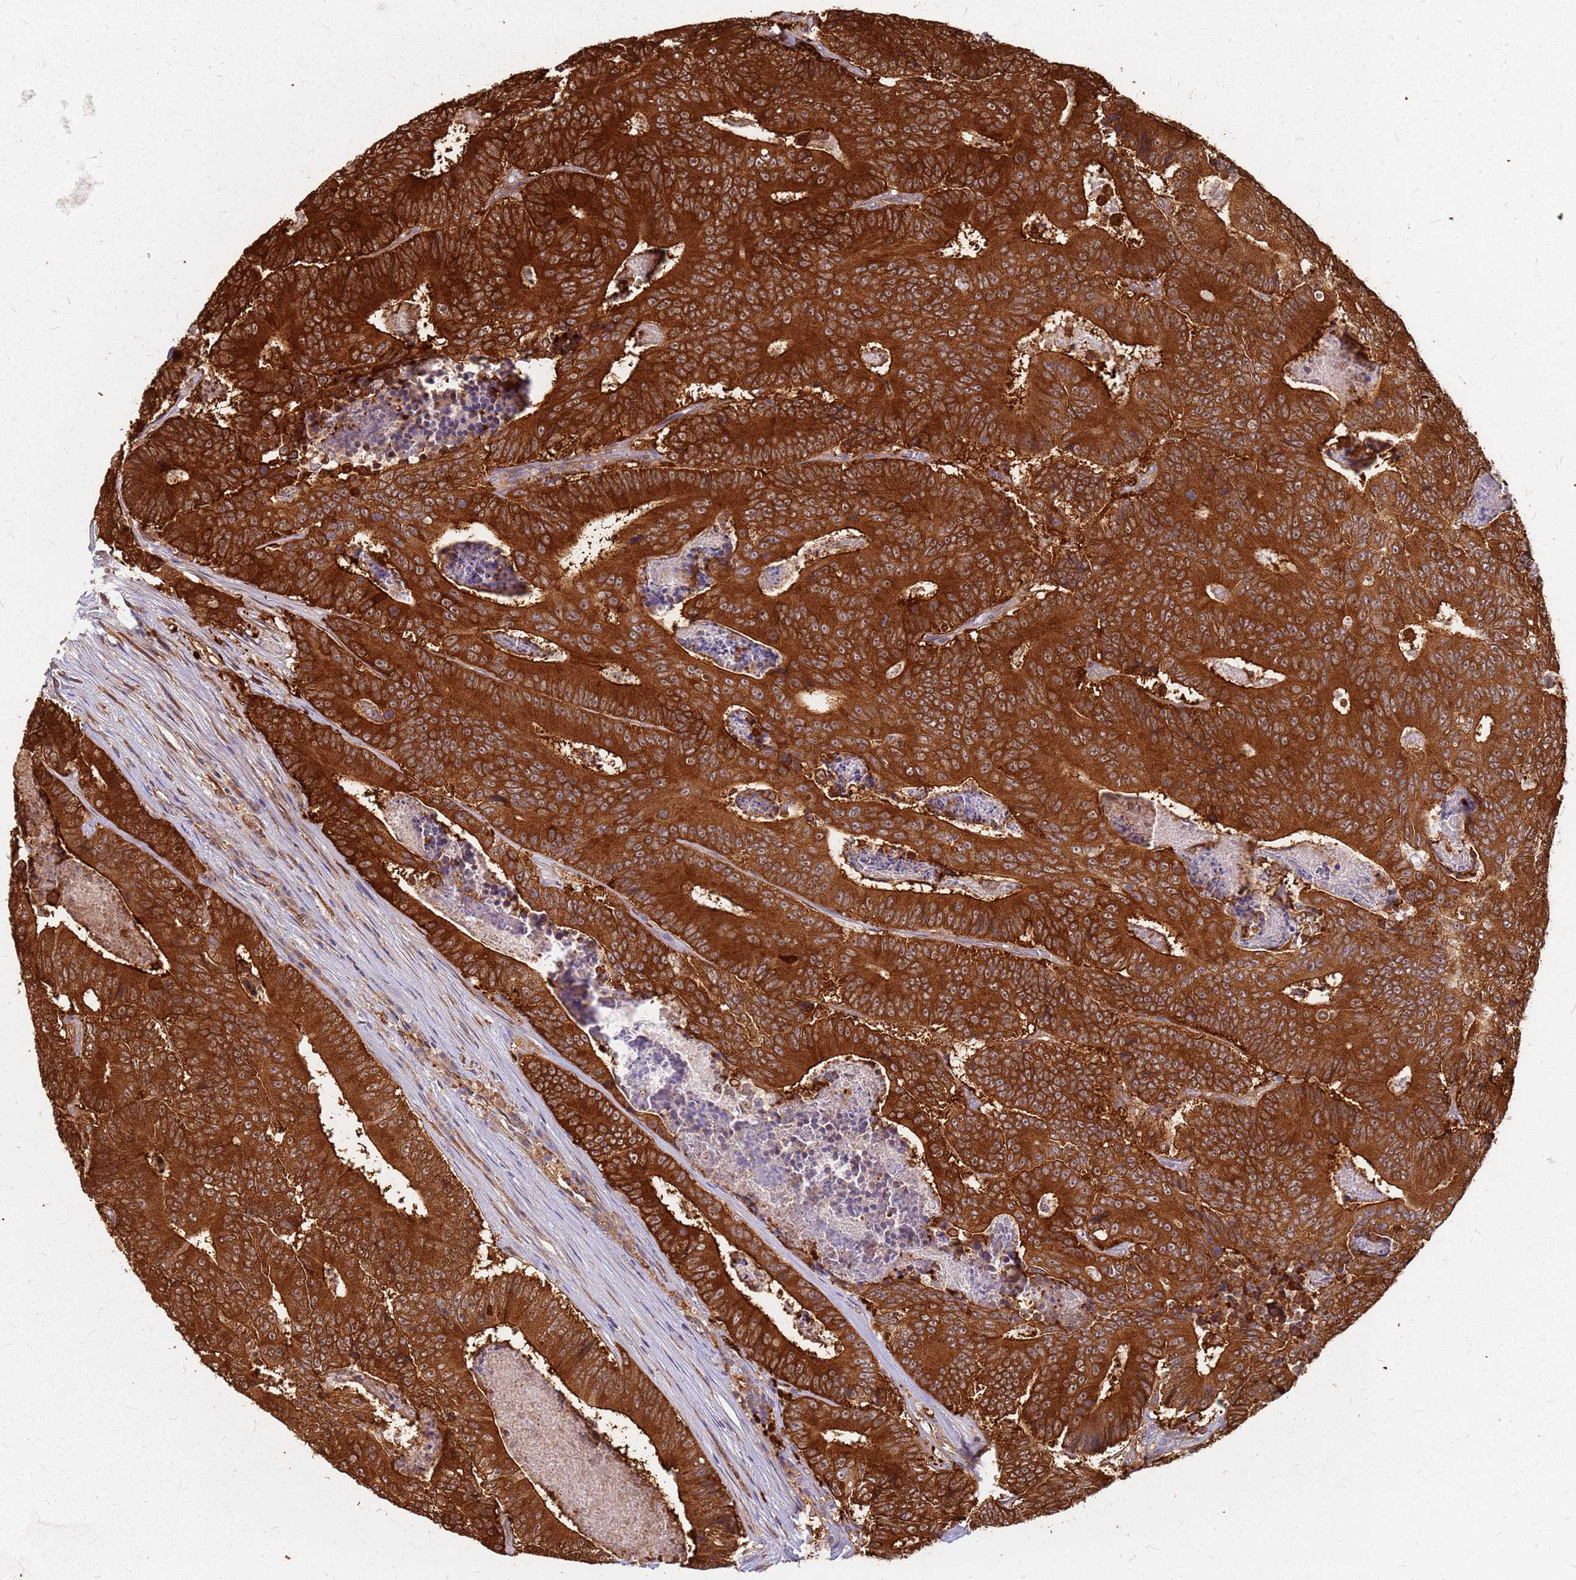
{"staining": {"intensity": "strong", "quantity": ">75%", "location": "cytoplasmic/membranous"}, "tissue": "colorectal cancer", "cell_type": "Tumor cells", "image_type": "cancer", "snomed": [{"axis": "morphology", "description": "Adenocarcinoma, NOS"}, {"axis": "topography", "description": "Colon"}], "caption": "Protein staining of adenocarcinoma (colorectal) tissue displays strong cytoplasmic/membranous positivity in about >75% of tumor cells.", "gene": "HDX", "patient": {"sex": "male", "age": 83}}